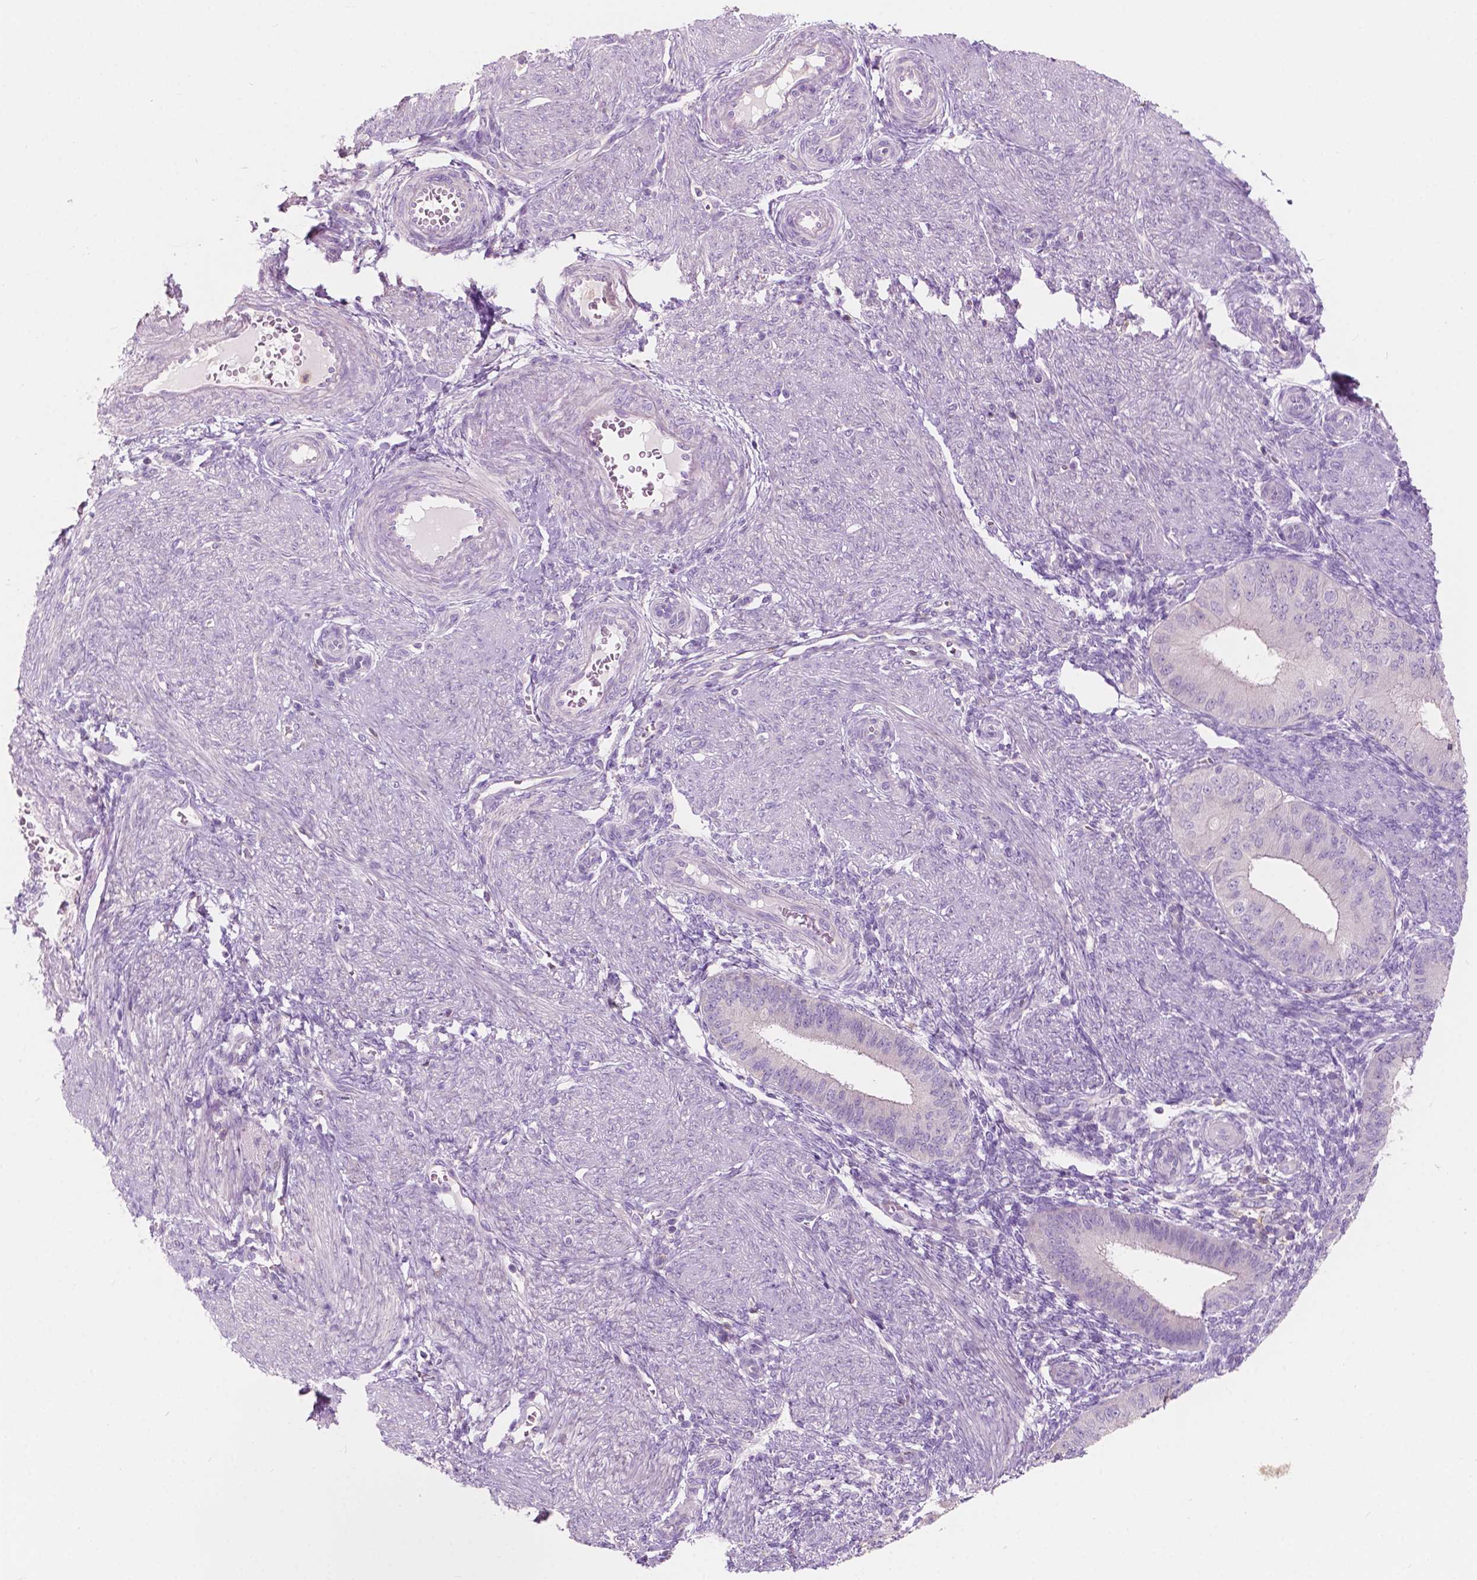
{"staining": {"intensity": "negative", "quantity": "none", "location": "none"}, "tissue": "endometrium", "cell_type": "Cells in endometrial stroma", "image_type": "normal", "snomed": [{"axis": "morphology", "description": "Normal tissue, NOS"}, {"axis": "topography", "description": "Endometrium"}], "caption": "Cells in endometrial stroma are negative for protein expression in normal human endometrium. The staining was performed using DAB (3,3'-diaminobenzidine) to visualize the protein expression in brown, while the nuclei were stained in blue with hematoxylin (Magnification: 20x).", "gene": "SEMA4A", "patient": {"sex": "female", "age": 39}}